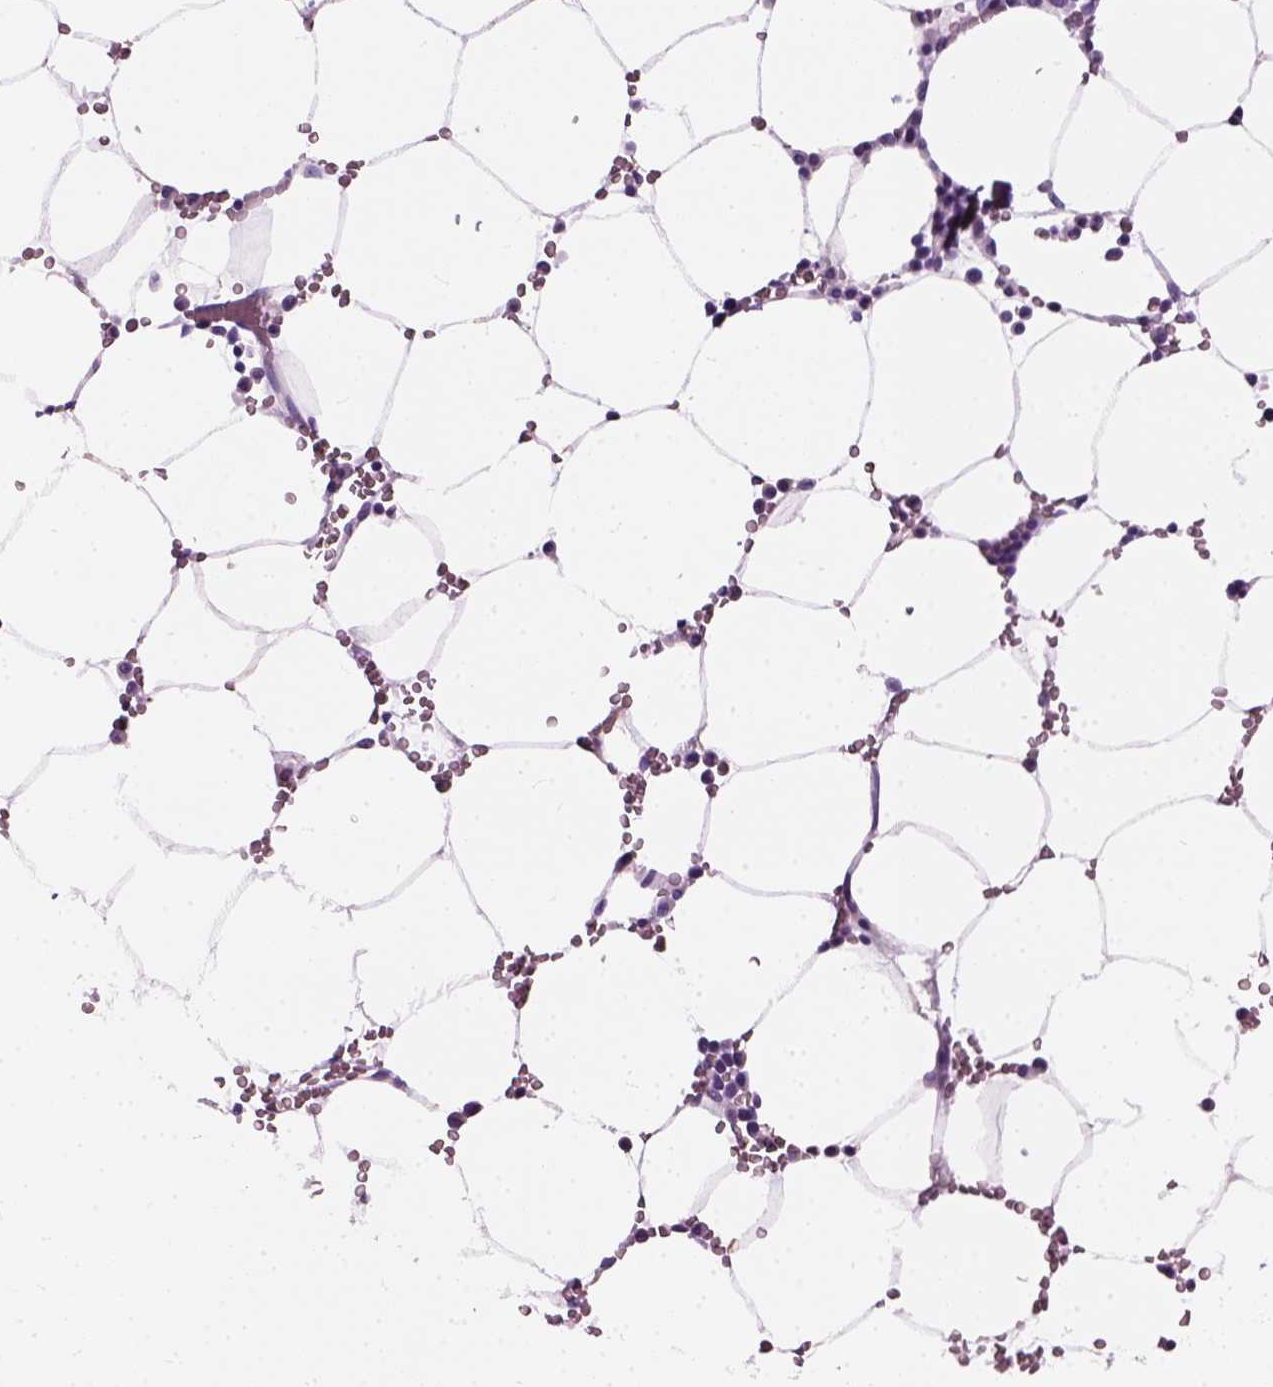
{"staining": {"intensity": "negative", "quantity": "none", "location": "none"}, "tissue": "bone marrow", "cell_type": "Hematopoietic cells", "image_type": "normal", "snomed": [{"axis": "morphology", "description": "Normal tissue, NOS"}, {"axis": "topography", "description": "Bone marrow"}], "caption": "Hematopoietic cells are negative for brown protein staining in benign bone marrow.", "gene": "FAM161A", "patient": {"sex": "female", "age": 52}}